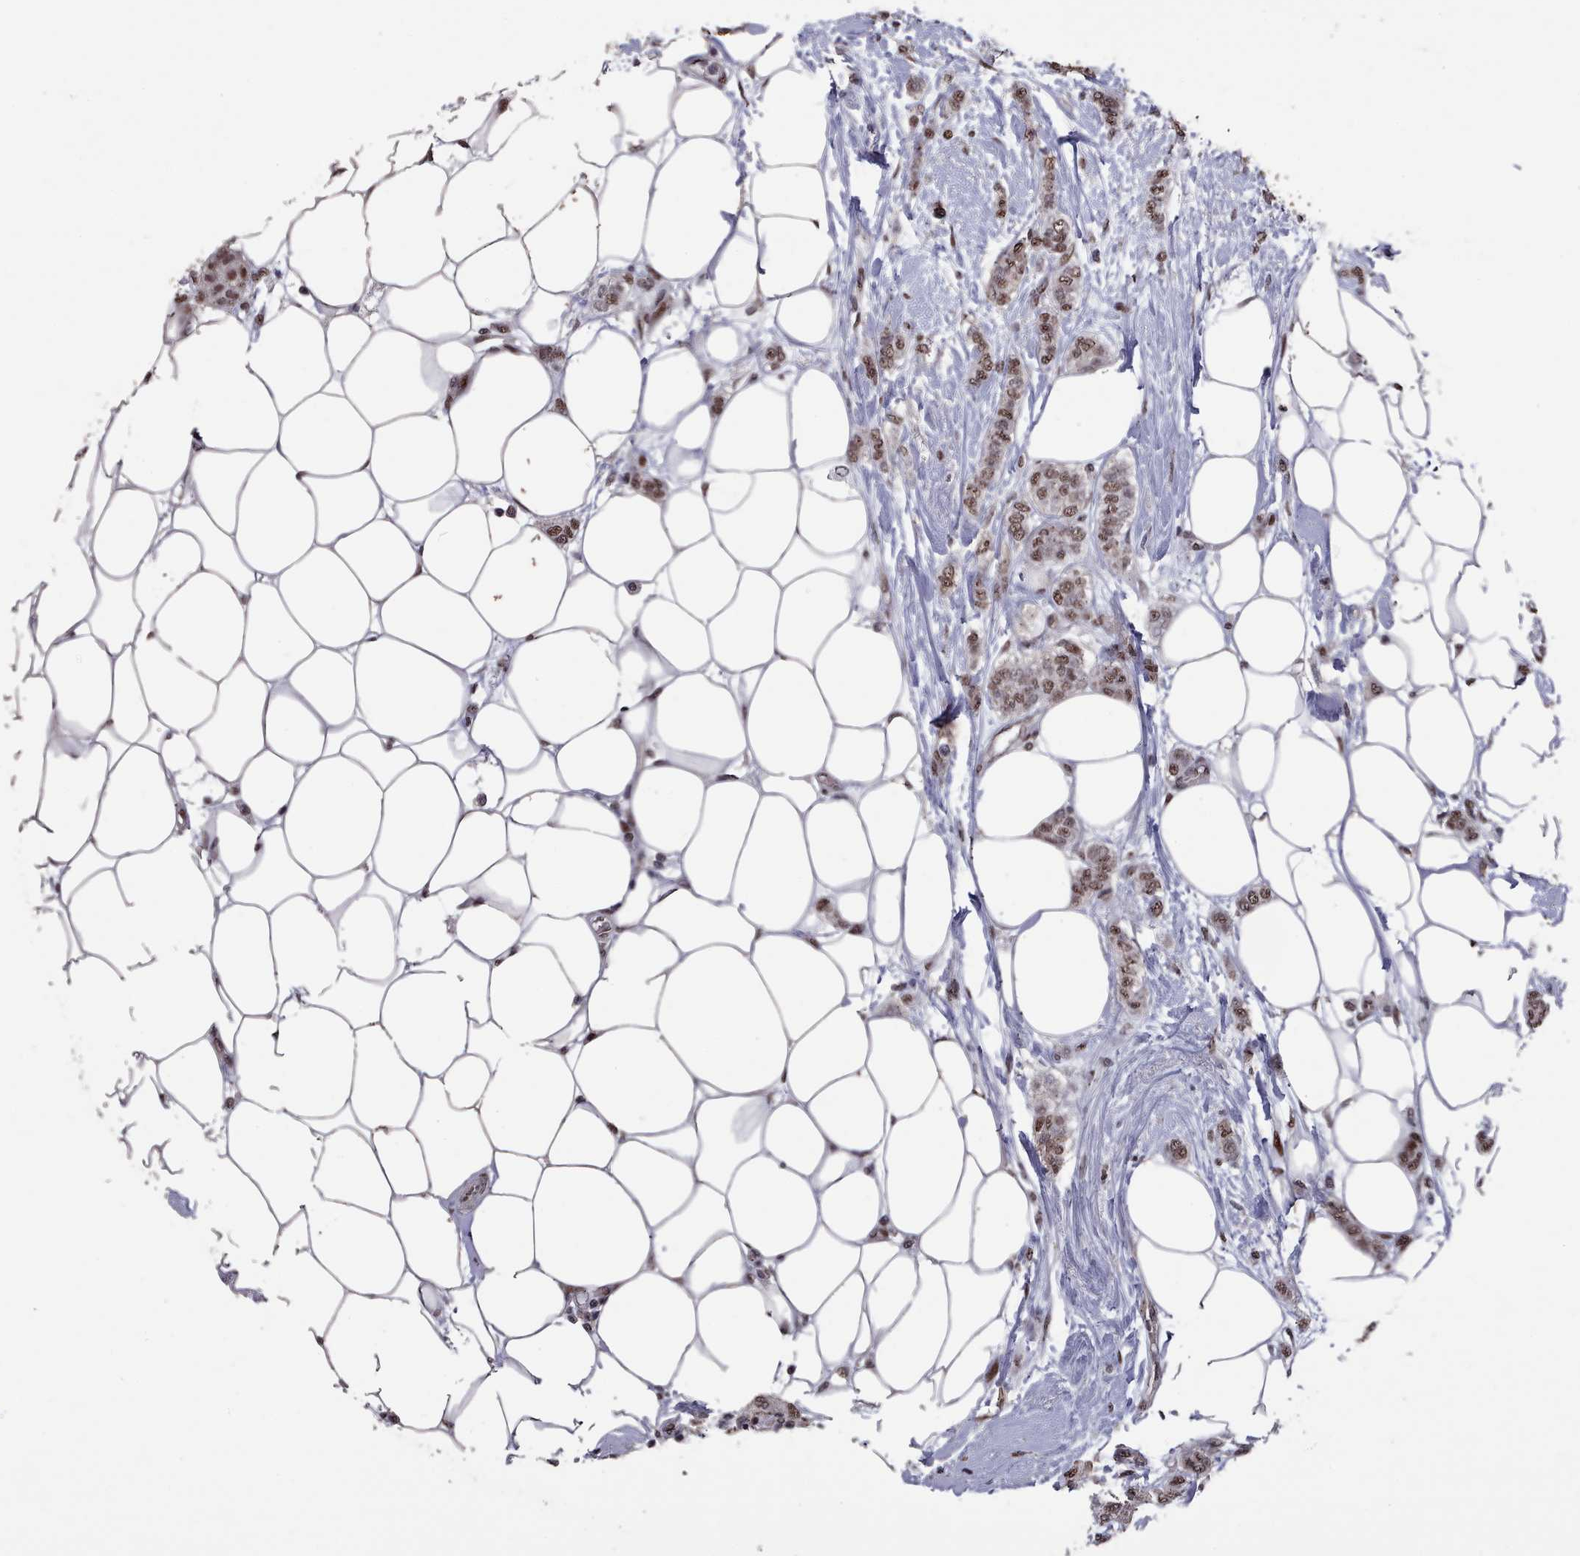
{"staining": {"intensity": "moderate", "quantity": ">75%", "location": "nuclear"}, "tissue": "breast cancer", "cell_type": "Tumor cells", "image_type": "cancer", "snomed": [{"axis": "morphology", "description": "Duct carcinoma"}, {"axis": "topography", "description": "Breast"}], "caption": "Infiltrating ductal carcinoma (breast) stained with a brown dye shows moderate nuclear positive staining in about >75% of tumor cells.", "gene": "PNRC2", "patient": {"sex": "female", "age": 72}}